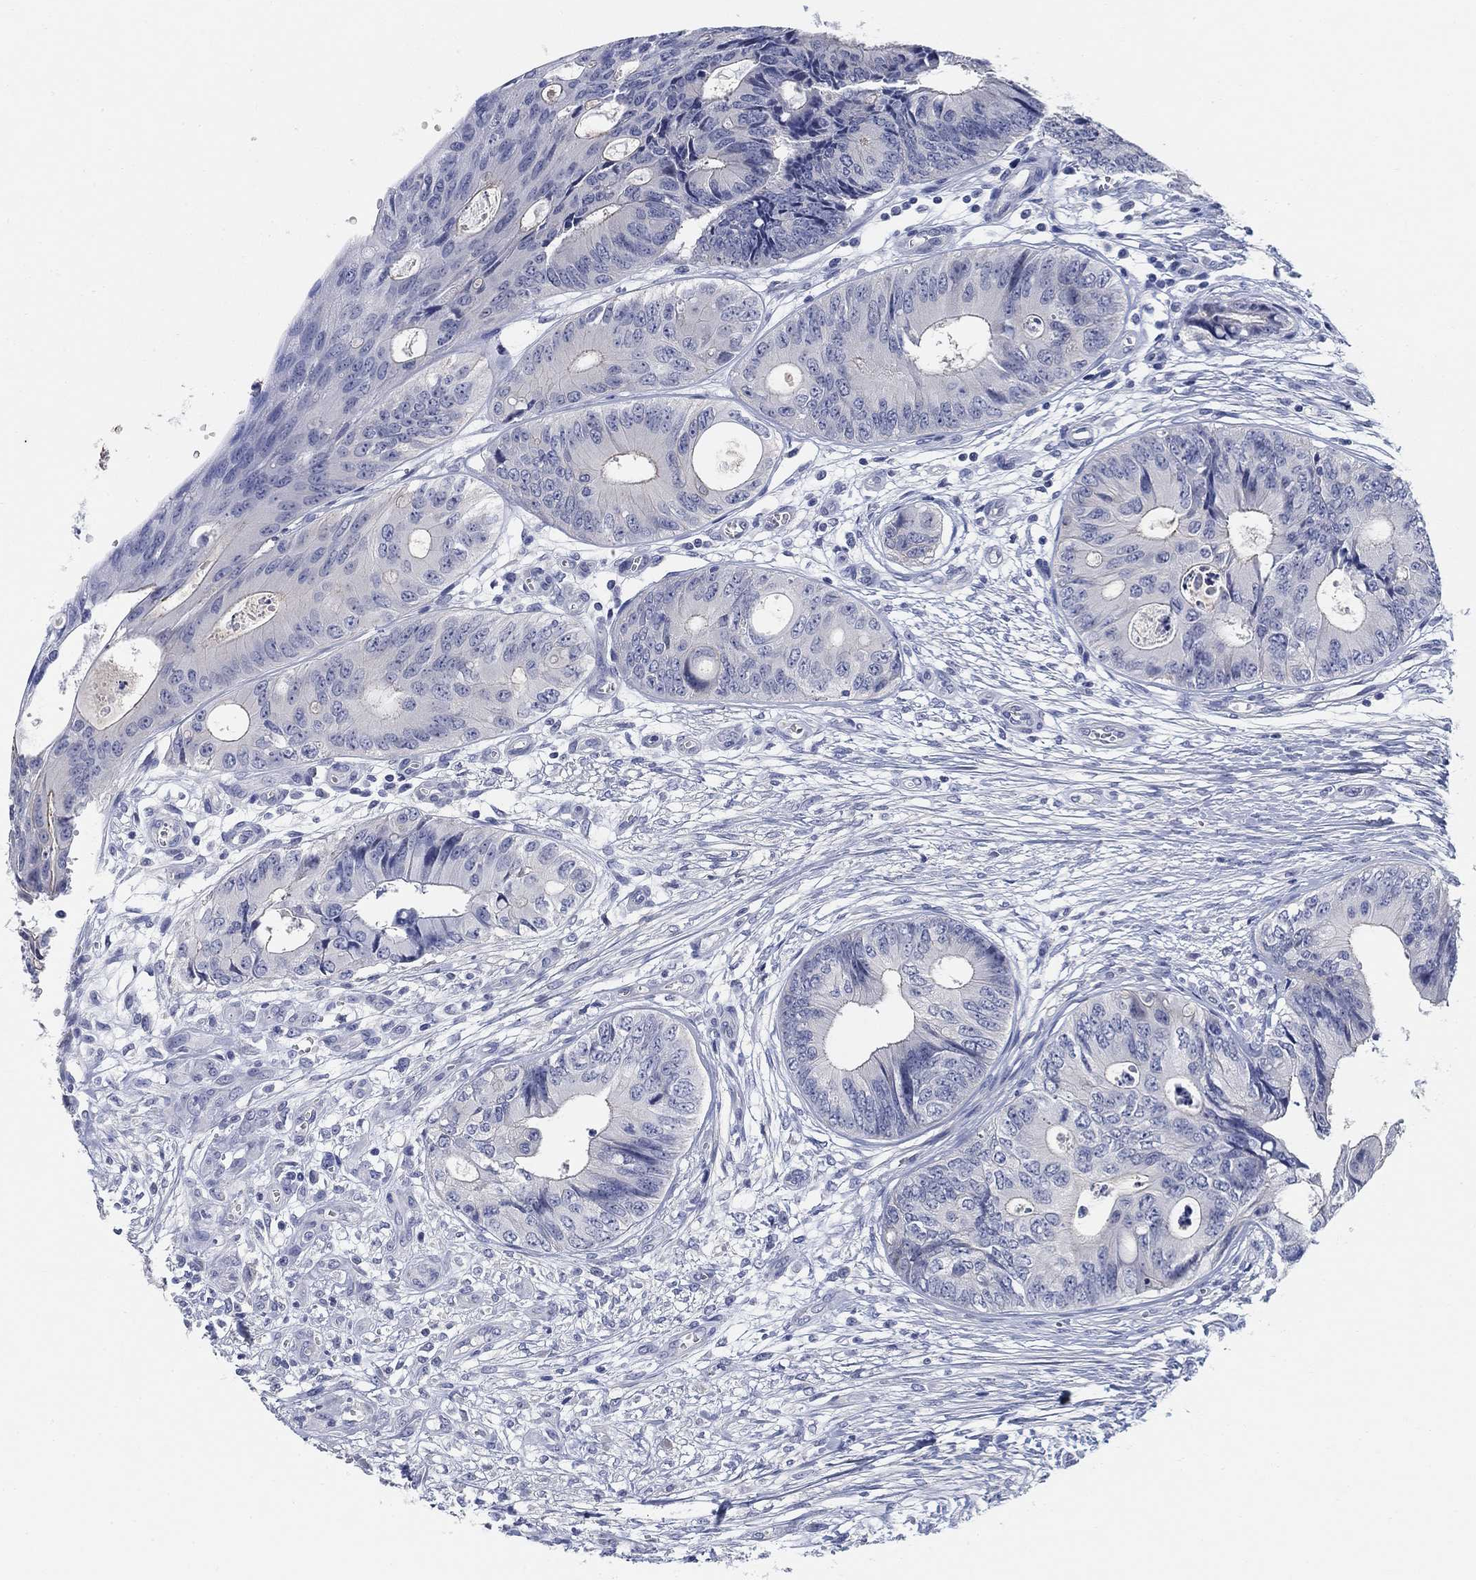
{"staining": {"intensity": "weak", "quantity": "<25%", "location": "cytoplasmic/membranous"}, "tissue": "colorectal cancer", "cell_type": "Tumor cells", "image_type": "cancer", "snomed": [{"axis": "morphology", "description": "Normal tissue, NOS"}, {"axis": "morphology", "description": "Adenocarcinoma, NOS"}, {"axis": "topography", "description": "Colon"}], "caption": "Protein analysis of colorectal cancer reveals no significant expression in tumor cells.", "gene": "CLUL1", "patient": {"sex": "male", "age": 65}}